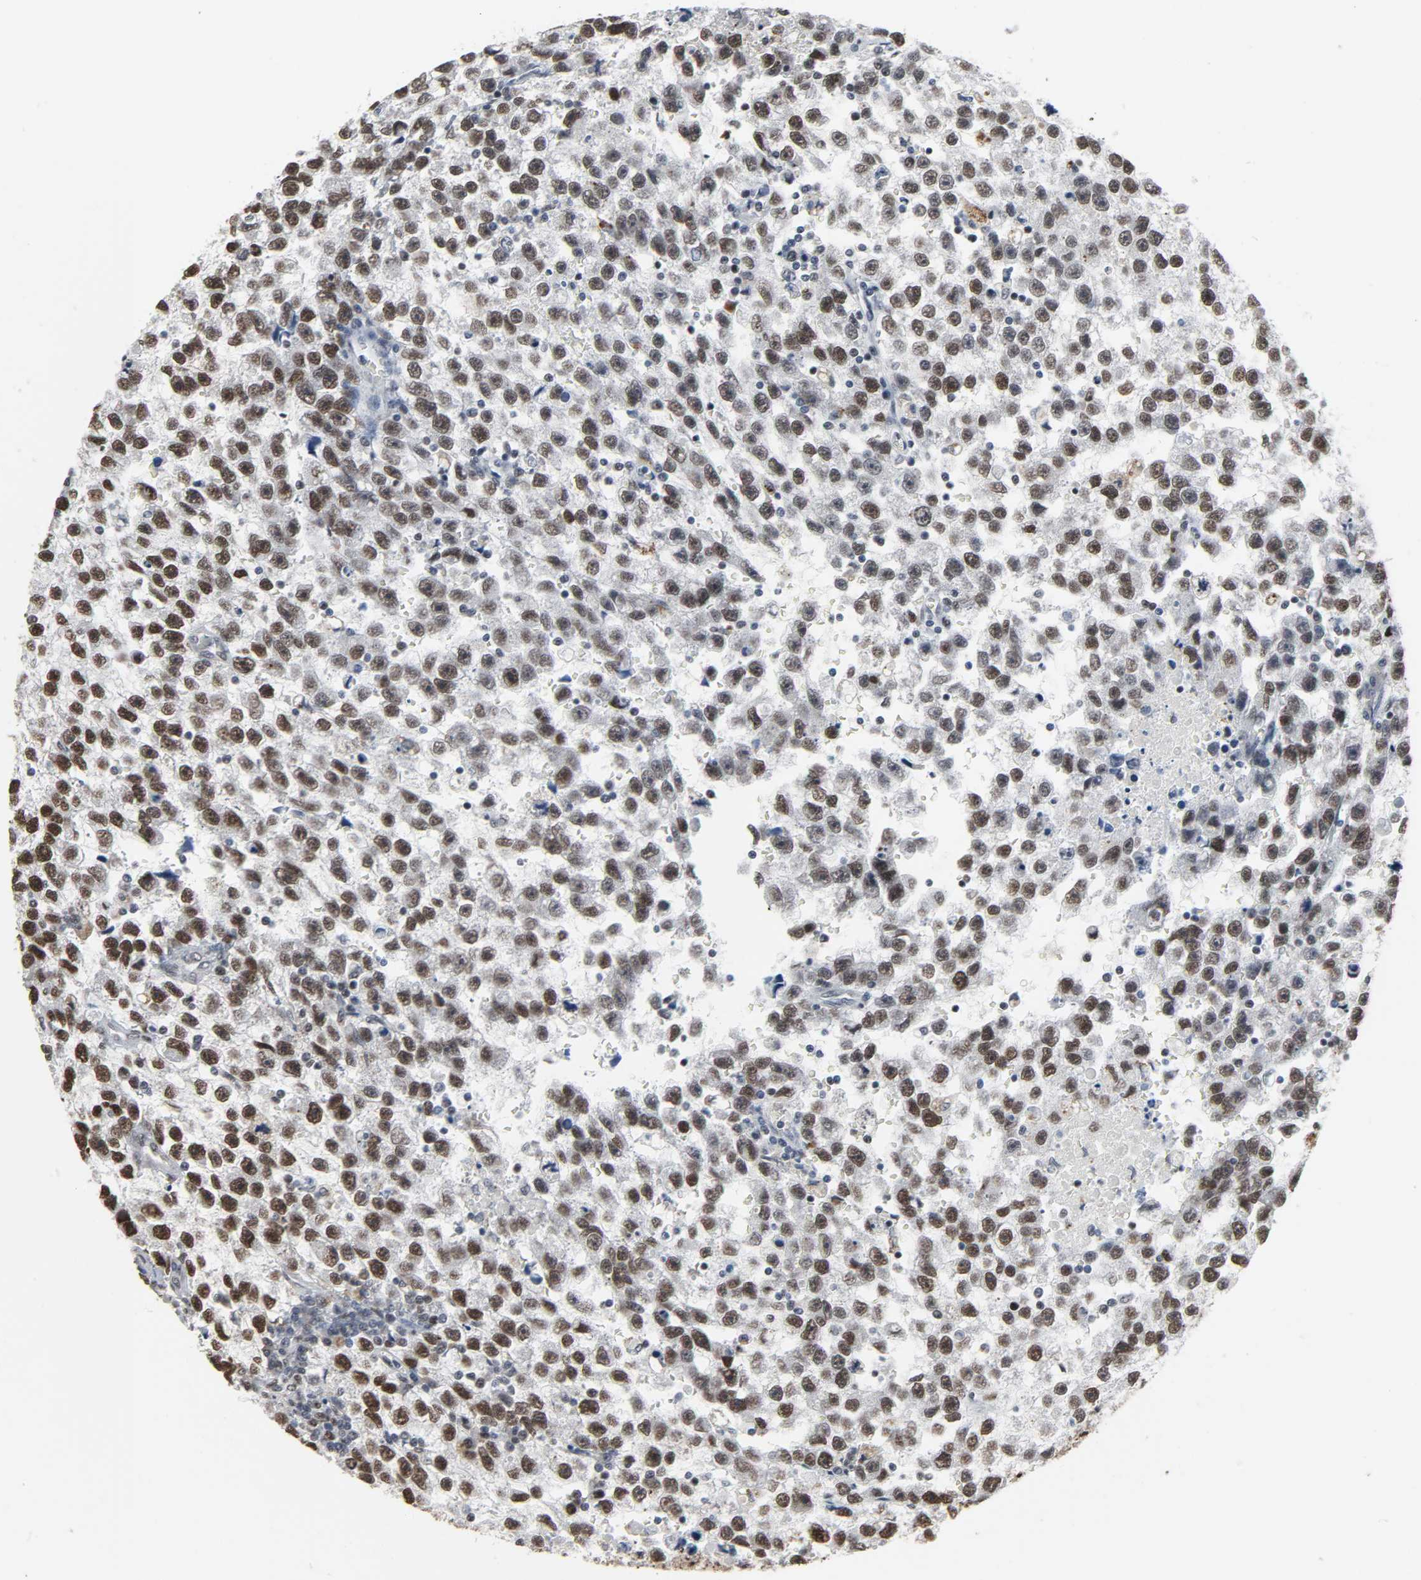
{"staining": {"intensity": "moderate", "quantity": ">75%", "location": "nuclear"}, "tissue": "testis cancer", "cell_type": "Tumor cells", "image_type": "cancer", "snomed": [{"axis": "morphology", "description": "Seminoma, NOS"}, {"axis": "topography", "description": "Testis"}], "caption": "Moderate nuclear expression for a protein is identified in approximately >75% of tumor cells of testis cancer using immunohistochemistry.", "gene": "DAZAP1", "patient": {"sex": "male", "age": 33}}